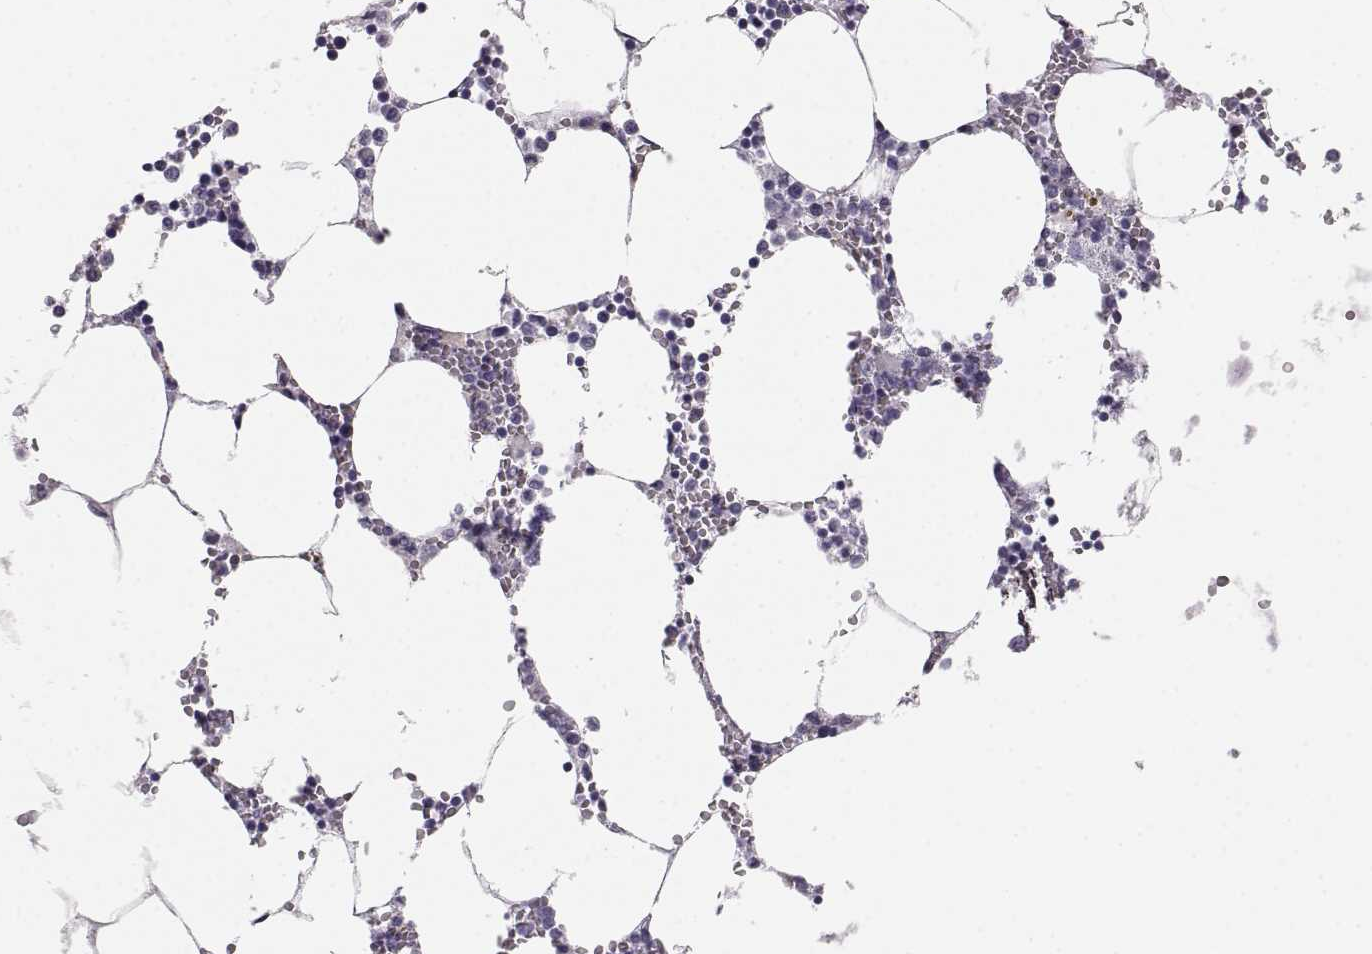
{"staining": {"intensity": "negative", "quantity": "none", "location": "none"}, "tissue": "bone marrow", "cell_type": "Hematopoietic cells", "image_type": "normal", "snomed": [{"axis": "morphology", "description": "Normal tissue, NOS"}, {"axis": "topography", "description": "Bone marrow"}], "caption": "DAB immunohistochemical staining of unremarkable bone marrow exhibits no significant positivity in hematopoietic cells. (Brightfield microscopy of DAB immunohistochemistry at high magnification).", "gene": "ITLN1", "patient": {"sex": "male", "age": 54}}